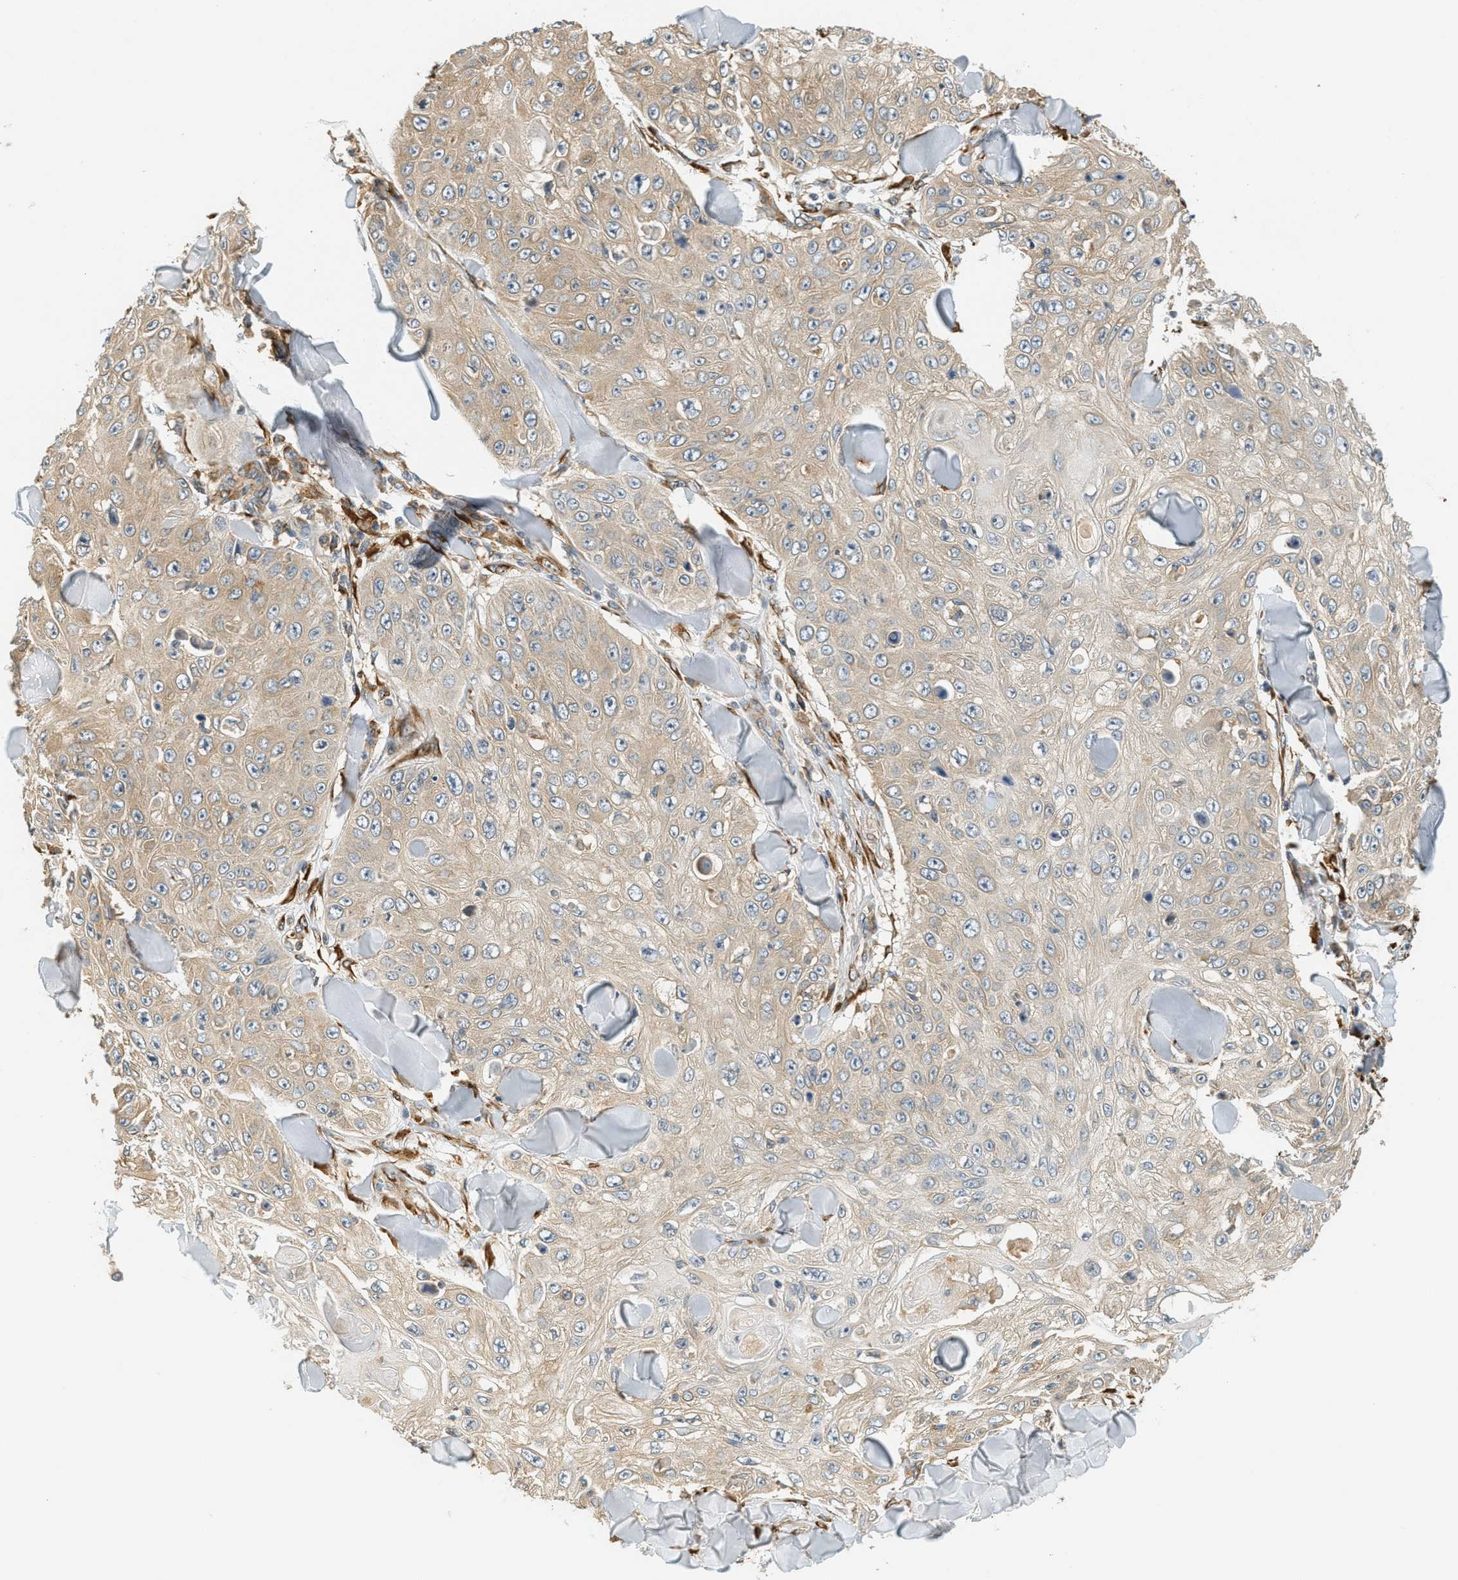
{"staining": {"intensity": "weak", "quantity": "<25%", "location": "cytoplasmic/membranous"}, "tissue": "skin cancer", "cell_type": "Tumor cells", "image_type": "cancer", "snomed": [{"axis": "morphology", "description": "Squamous cell carcinoma, NOS"}, {"axis": "topography", "description": "Skin"}], "caption": "A histopathology image of skin squamous cell carcinoma stained for a protein exhibits no brown staining in tumor cells.", "gene": "PDK1", "patient": {"sex": "male", "age": 86}}